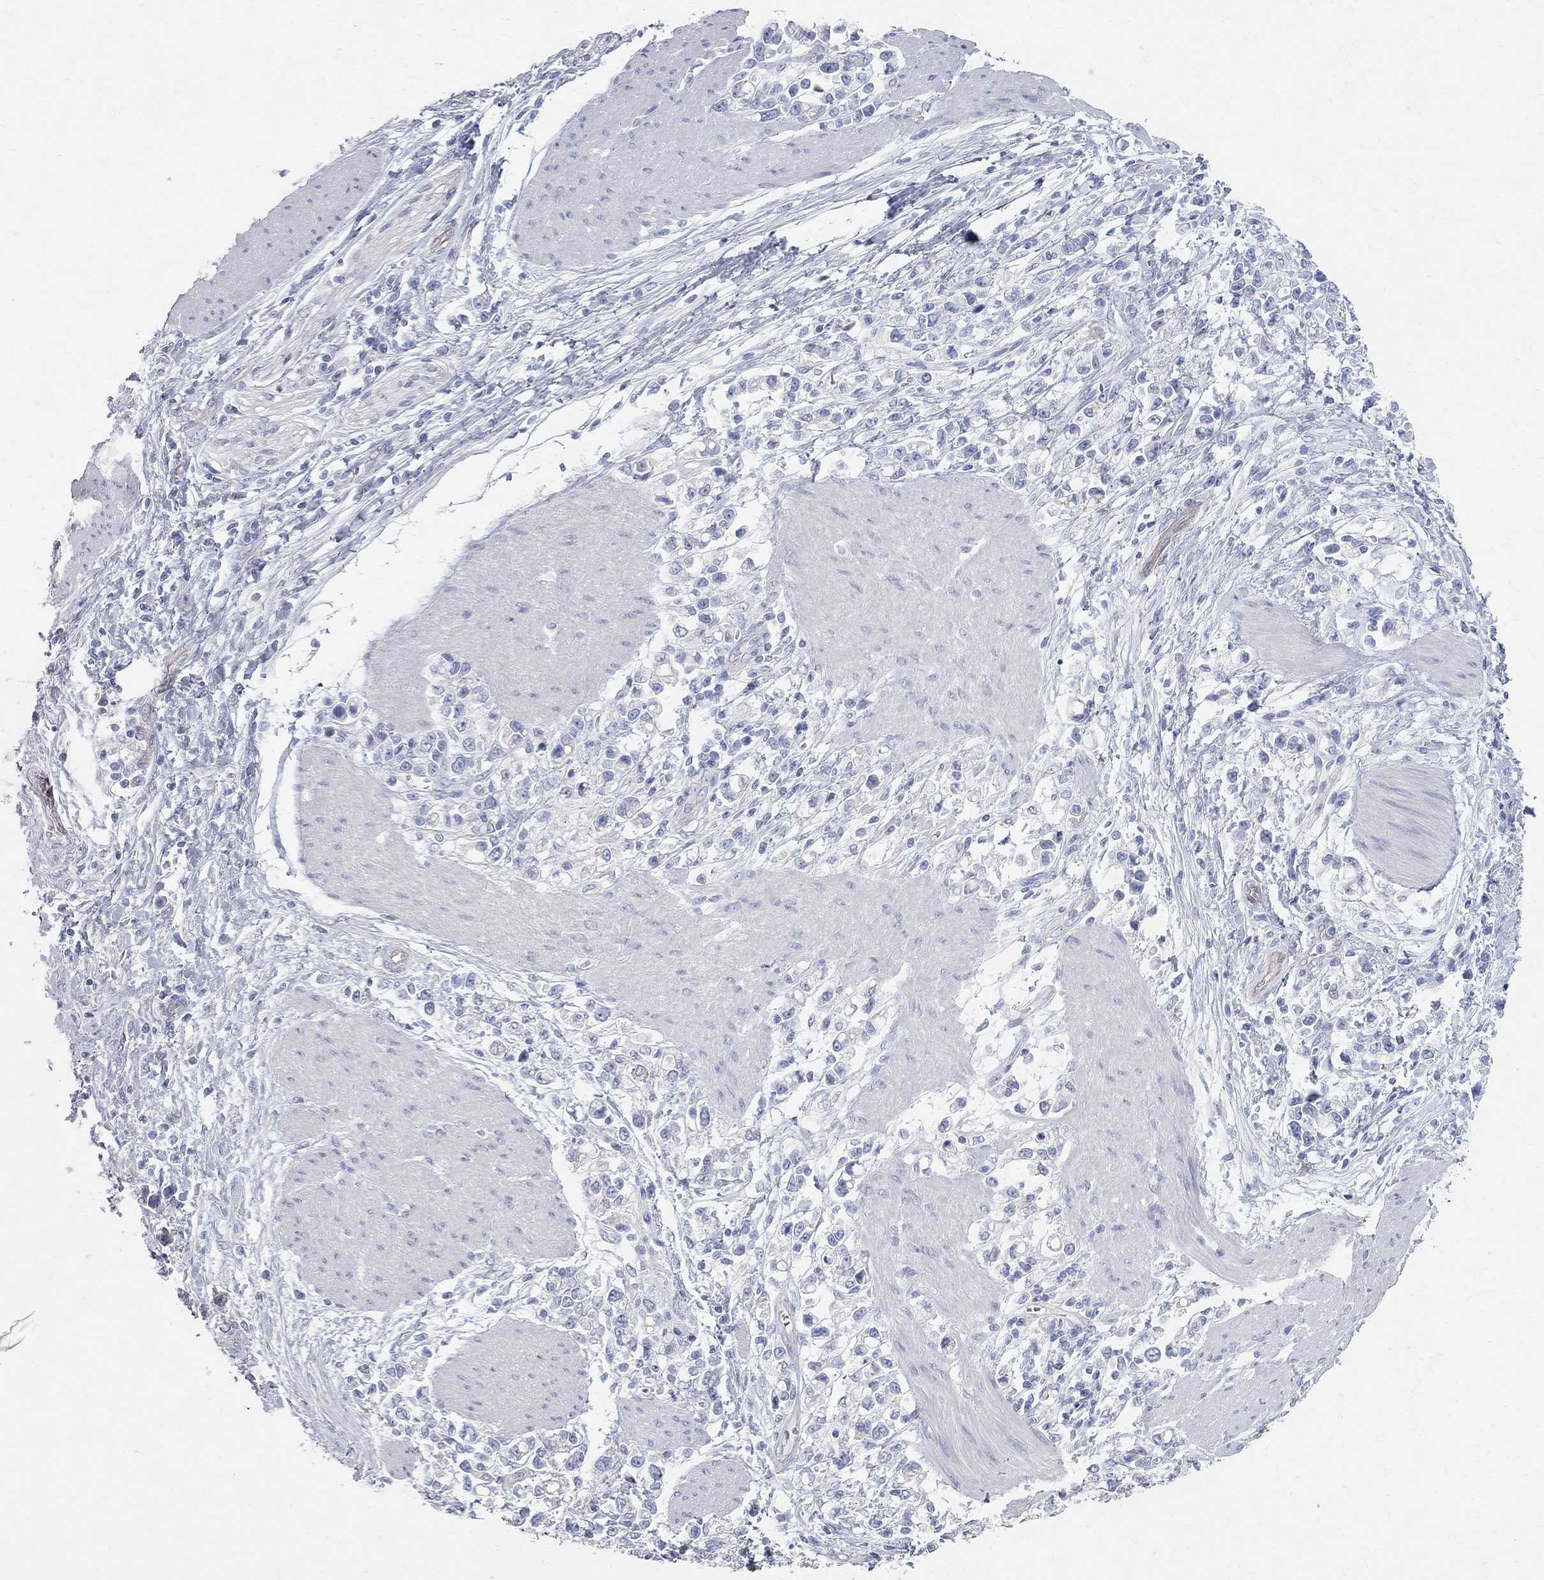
{"staining": {"intensity": "negative", "quantity": "none", "location": "none"}, "tissue": "stomach cancer", "cell_type": "Tumor cells", "image_type": "cancer", "snomed": [{"axis": "morphology", "description": "Adenocarcinoma, NOS"}, {"axis": "topography", "description": "Stomach"}], "caption": "The micrograph exhibits no significant positivity in tumor cells of adenocarcinoma (stomach). The staining was performed using DAB to visualize the protein expression in brown, while the nuclei were stained in blue with hematoxylin (Magnification: 20x).", "gene": "AOX1", "patient": {"sex": "male", "age": 63}}